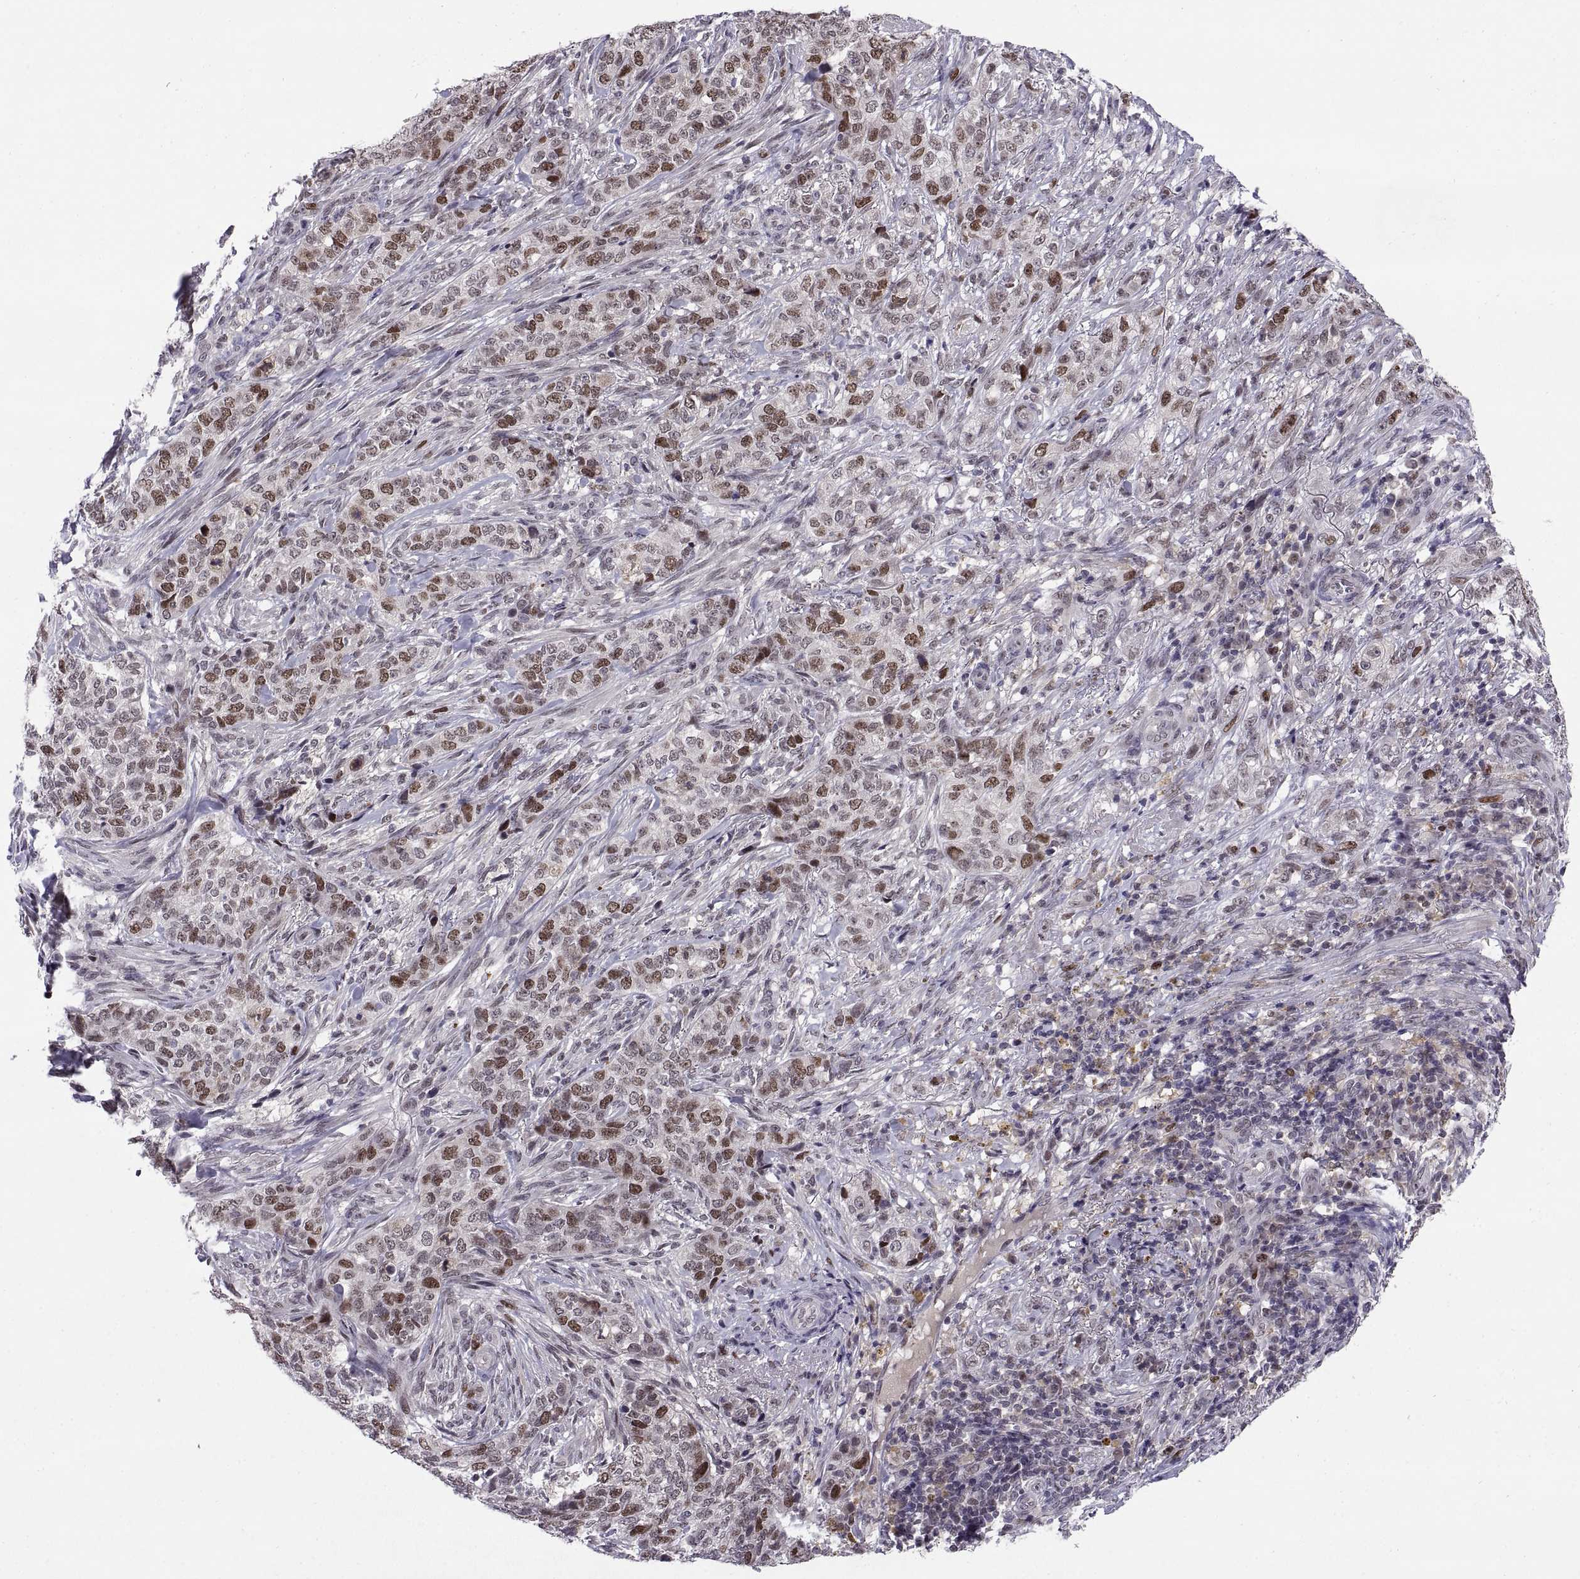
{"staining": {"intensity": "moderate", "quantity": "25%-75%", "location": "nuclear"}, "tissue": "skin cancer", "cell_type": "Tumor cells", "image_type": "cancer", "snomed": [{"axis": "morphology", "description": "Basal cell carcinoma"}, {"axis": "topography", "description": "Skin"}], "caption": "Immunohistochemistry of skin cancer (basal cell carcinoma) exhibits medium levels of moderate nuclear staining in about 25%-75% of tumor cells.", "gene": "CHFR", "patient": {"sex": "female", "age": 69}}